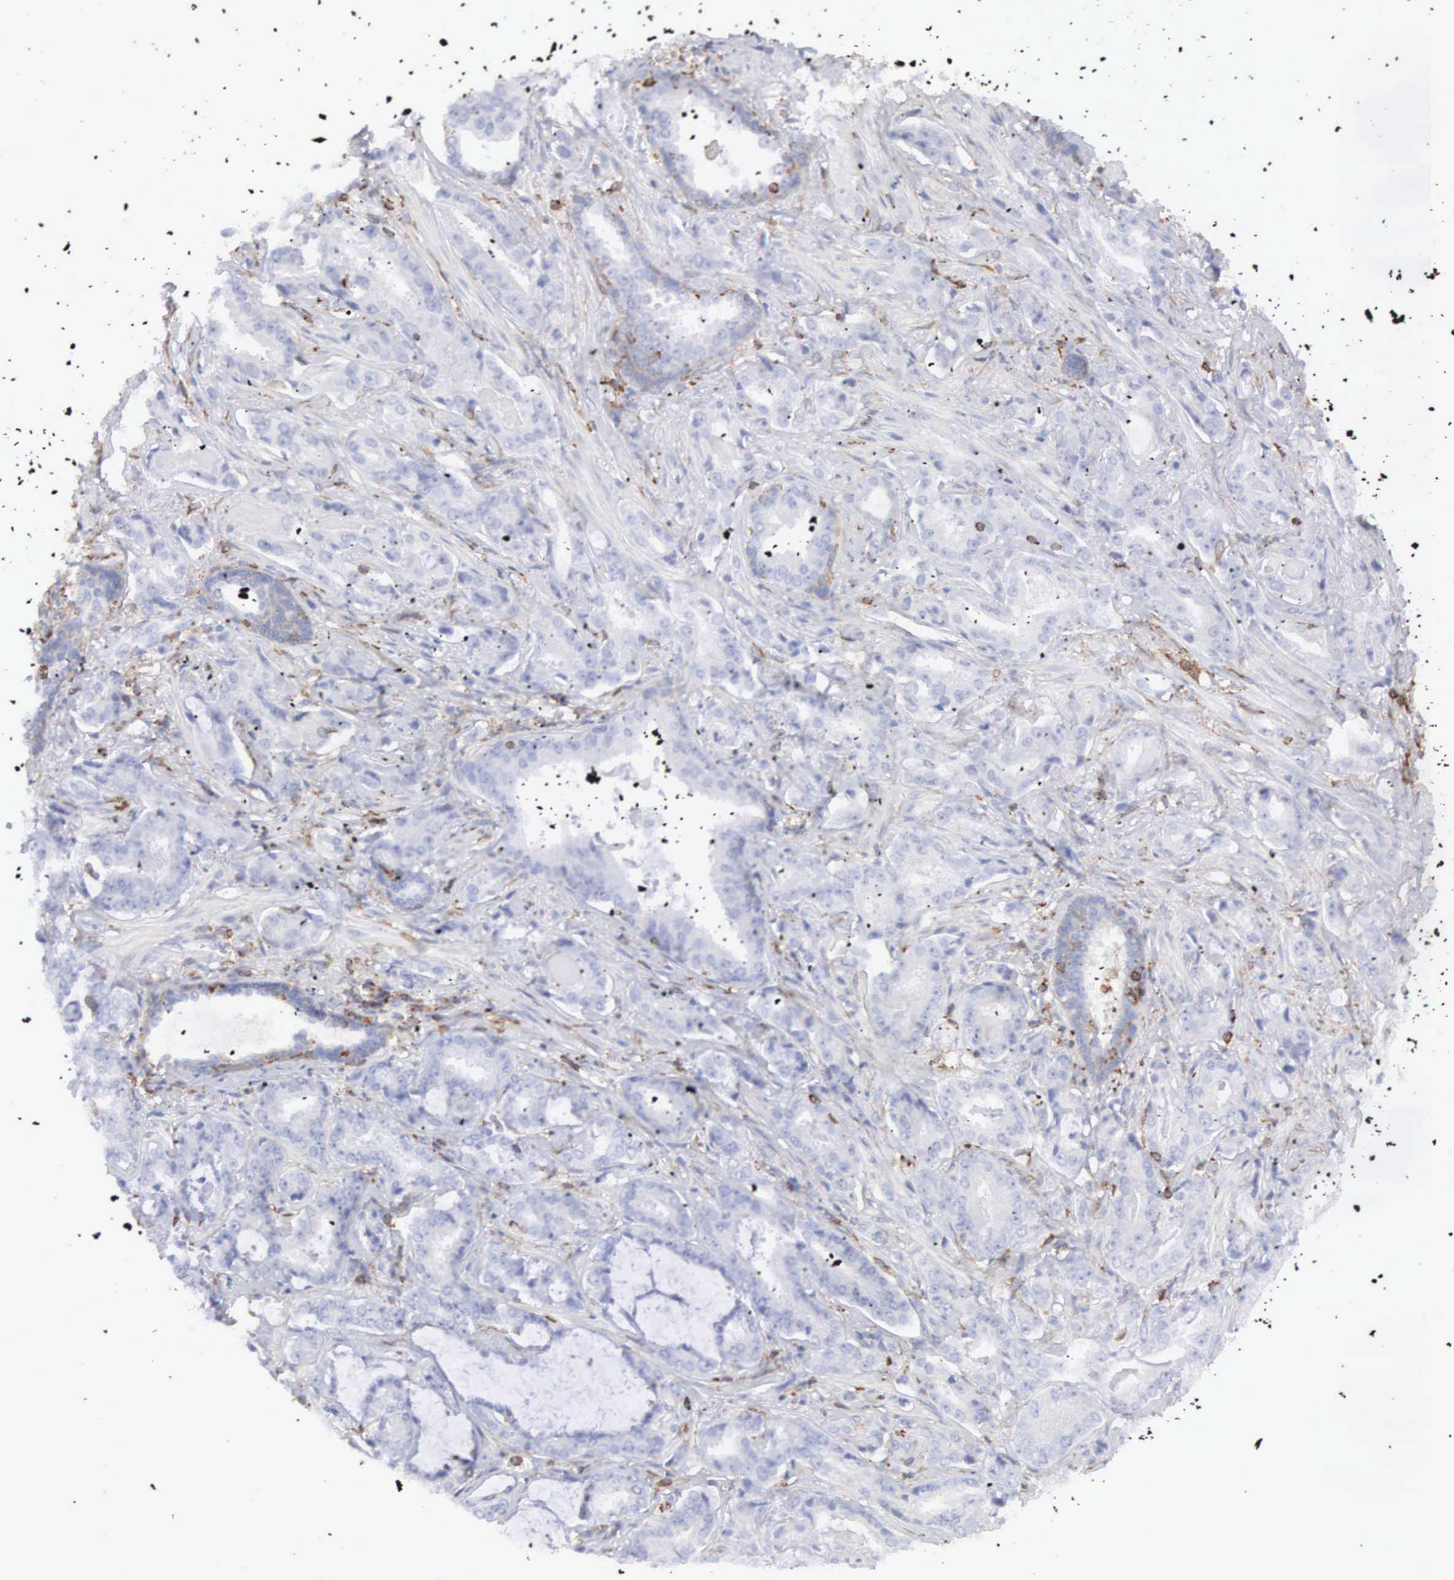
{"staining": {"intensity": "negative", "quantity": "none", "location": "none"}, "tissue": "colorectal cancer", "cell_type": "Tumor cells", "image_type": "cancer", "snomed": [{"axis": "morphology", "description": "Adenocarcinoma, NOS"}, {"axis": "topography", "description": "Rectum"}], "caption": "Immunohistochemistry of human colorectal cancer shows no expression in tumor cells.", "gene": "SH3BP1", "patient": {"sex": "female", "age": 98}}